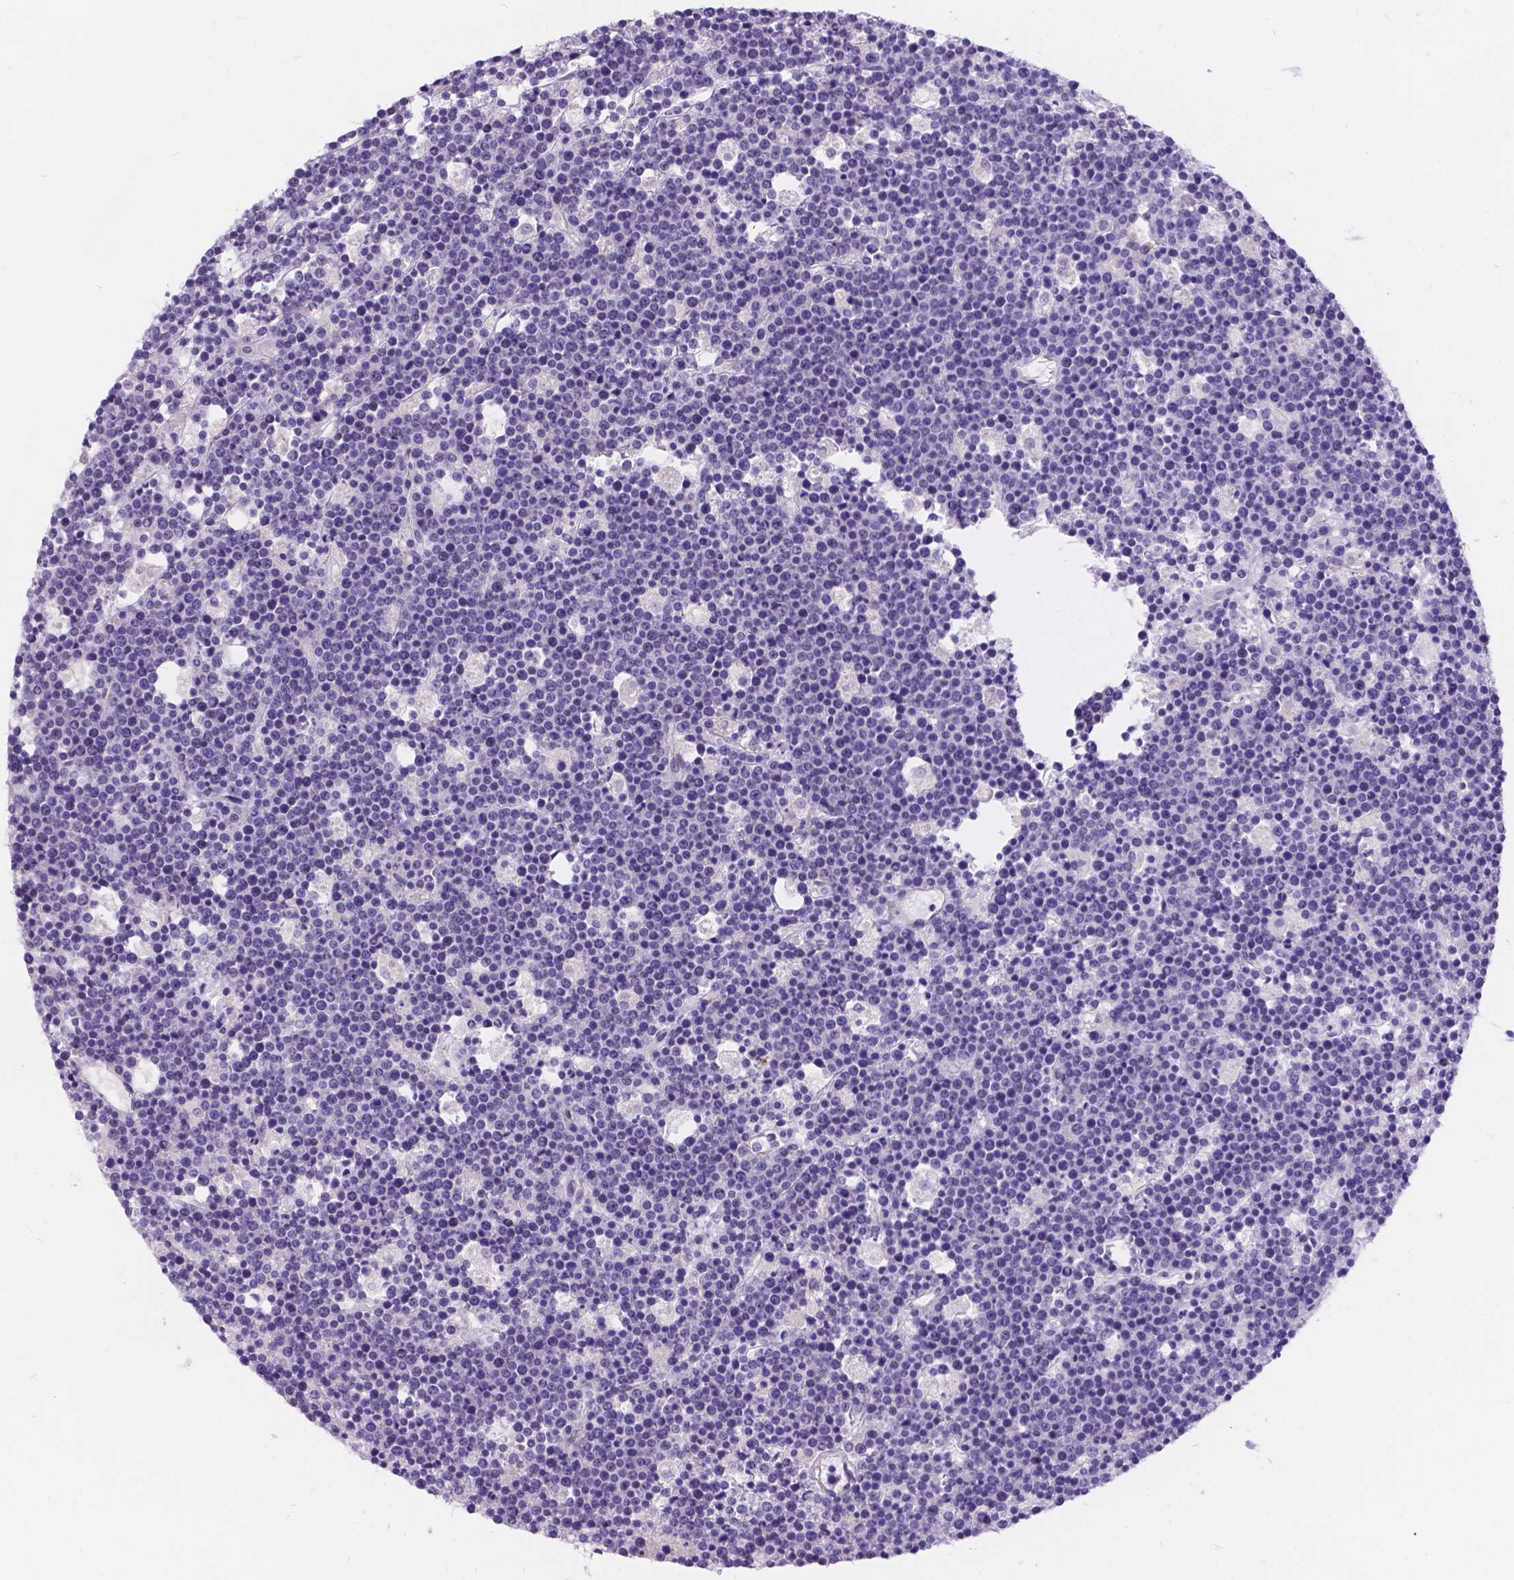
{"staining": {"intensity": "negative", "quantity": "none", "location": "none"}, "tissue": "lymphoma", "cell_type": "Tumor cells", "image_type": "cancer", "snomed": [{"axis": "morphology", "description": "Malignant lymphoma, non-Hodgkin's type, High grade"}, {"axis": "topography", "description": "Ovary"}], "caption": "This is an immunohistochemistry image of human malignant lymphoma, non-Hodgkin's type (high-grade). There is no positivity in tumor cells.", "gene": "DLEC1", "patient": {"sex": "female", "age": 56}}